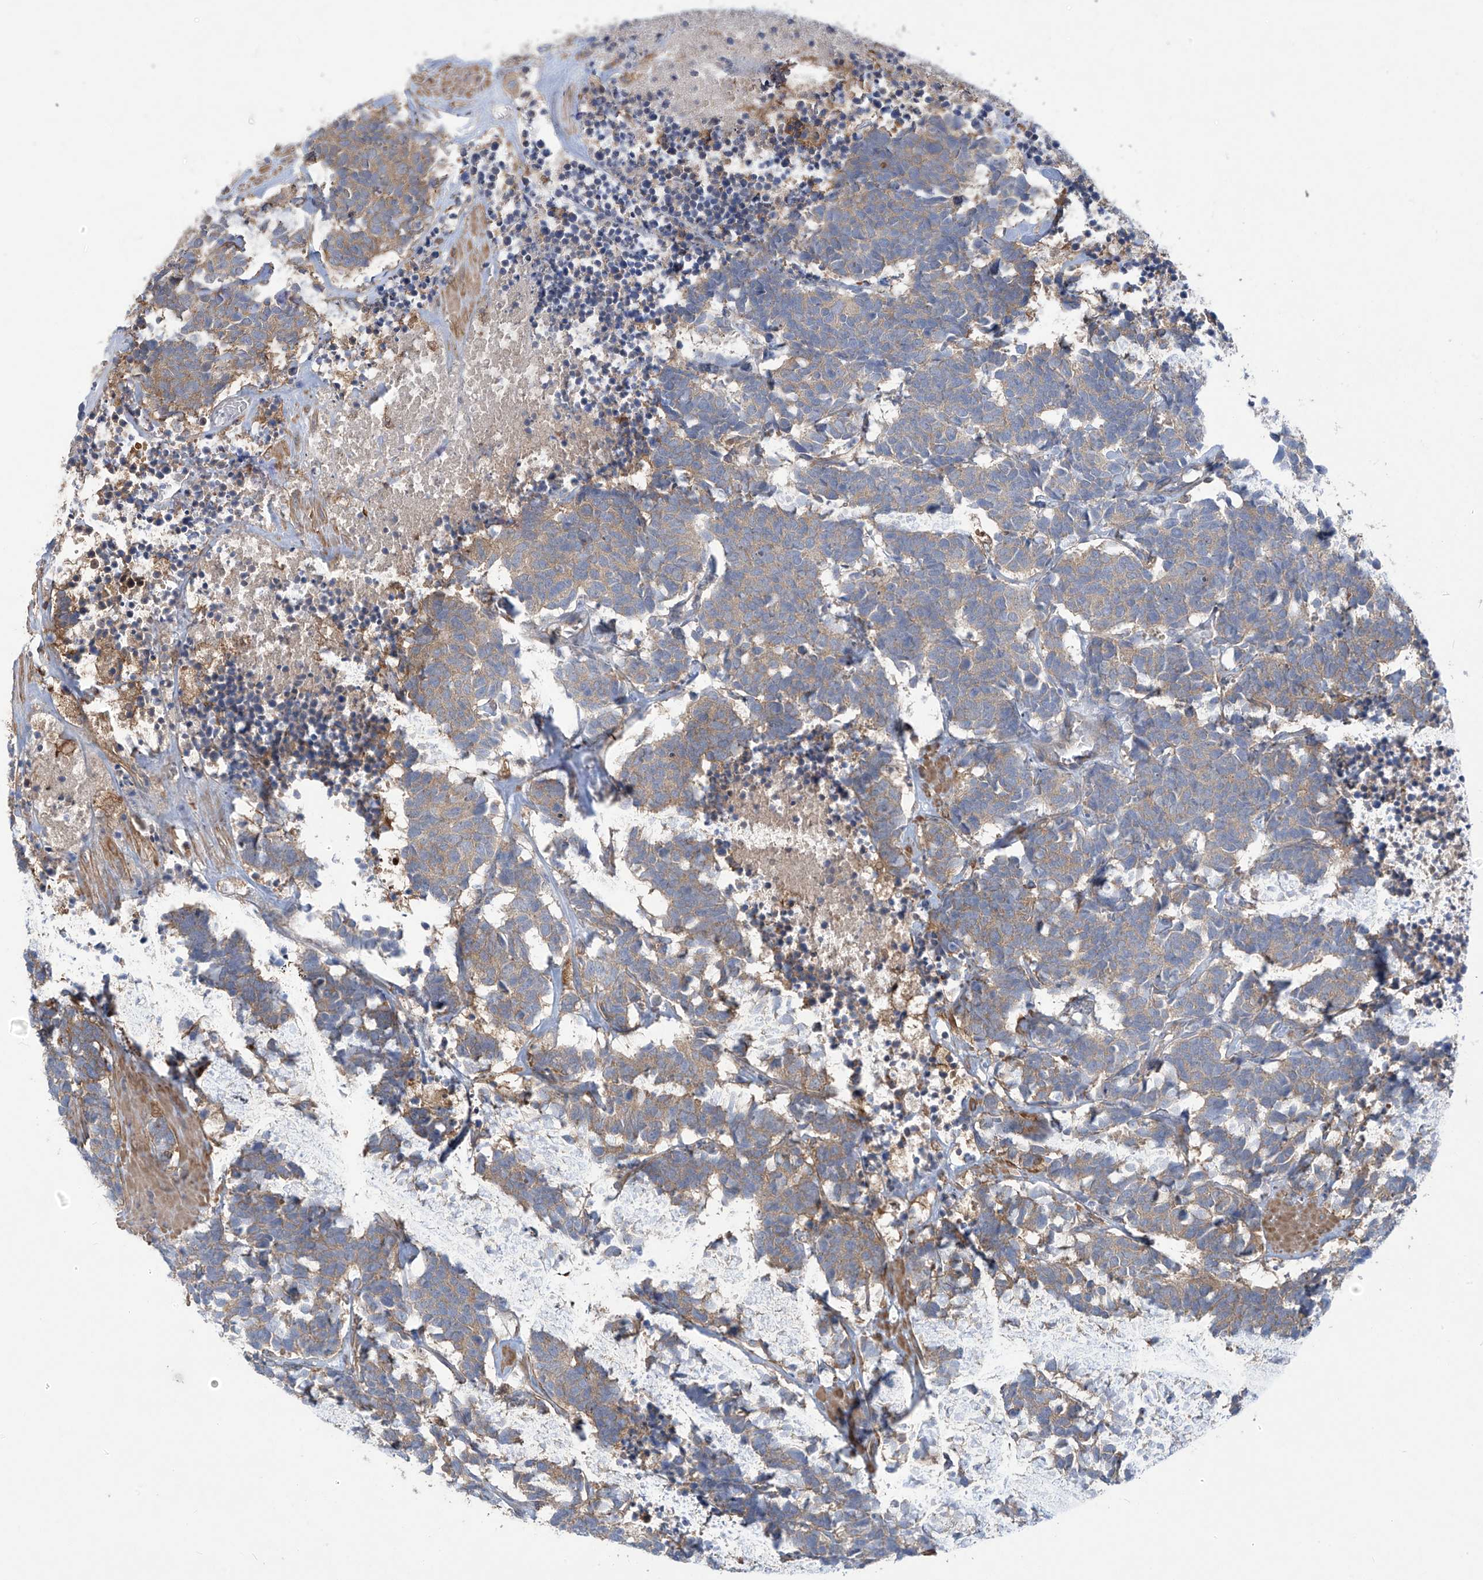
{"staining": {"intensity": "moderate", "quantity": "25%-75%", "location": "cytoplasmic/membranous"}, "tissue": "carcinoid", "cell_type": "Tumor cells", "image_type": "cancer", "snomed": [{"axis": "morphology", "description": "Carcinoma, NOS"}, {"axis": "morphology", "description": "Carcinoid, malignant, NOS"}, {"axis": "topography", "description": "Urinary bladder"}], "caption": "A brown stain labels moderate cytoplasmic/membranous positivity of a protein in human carcinoma tumor cells.", "gene": "ADI1", "patient": {"sex": "male", "age": 57}}